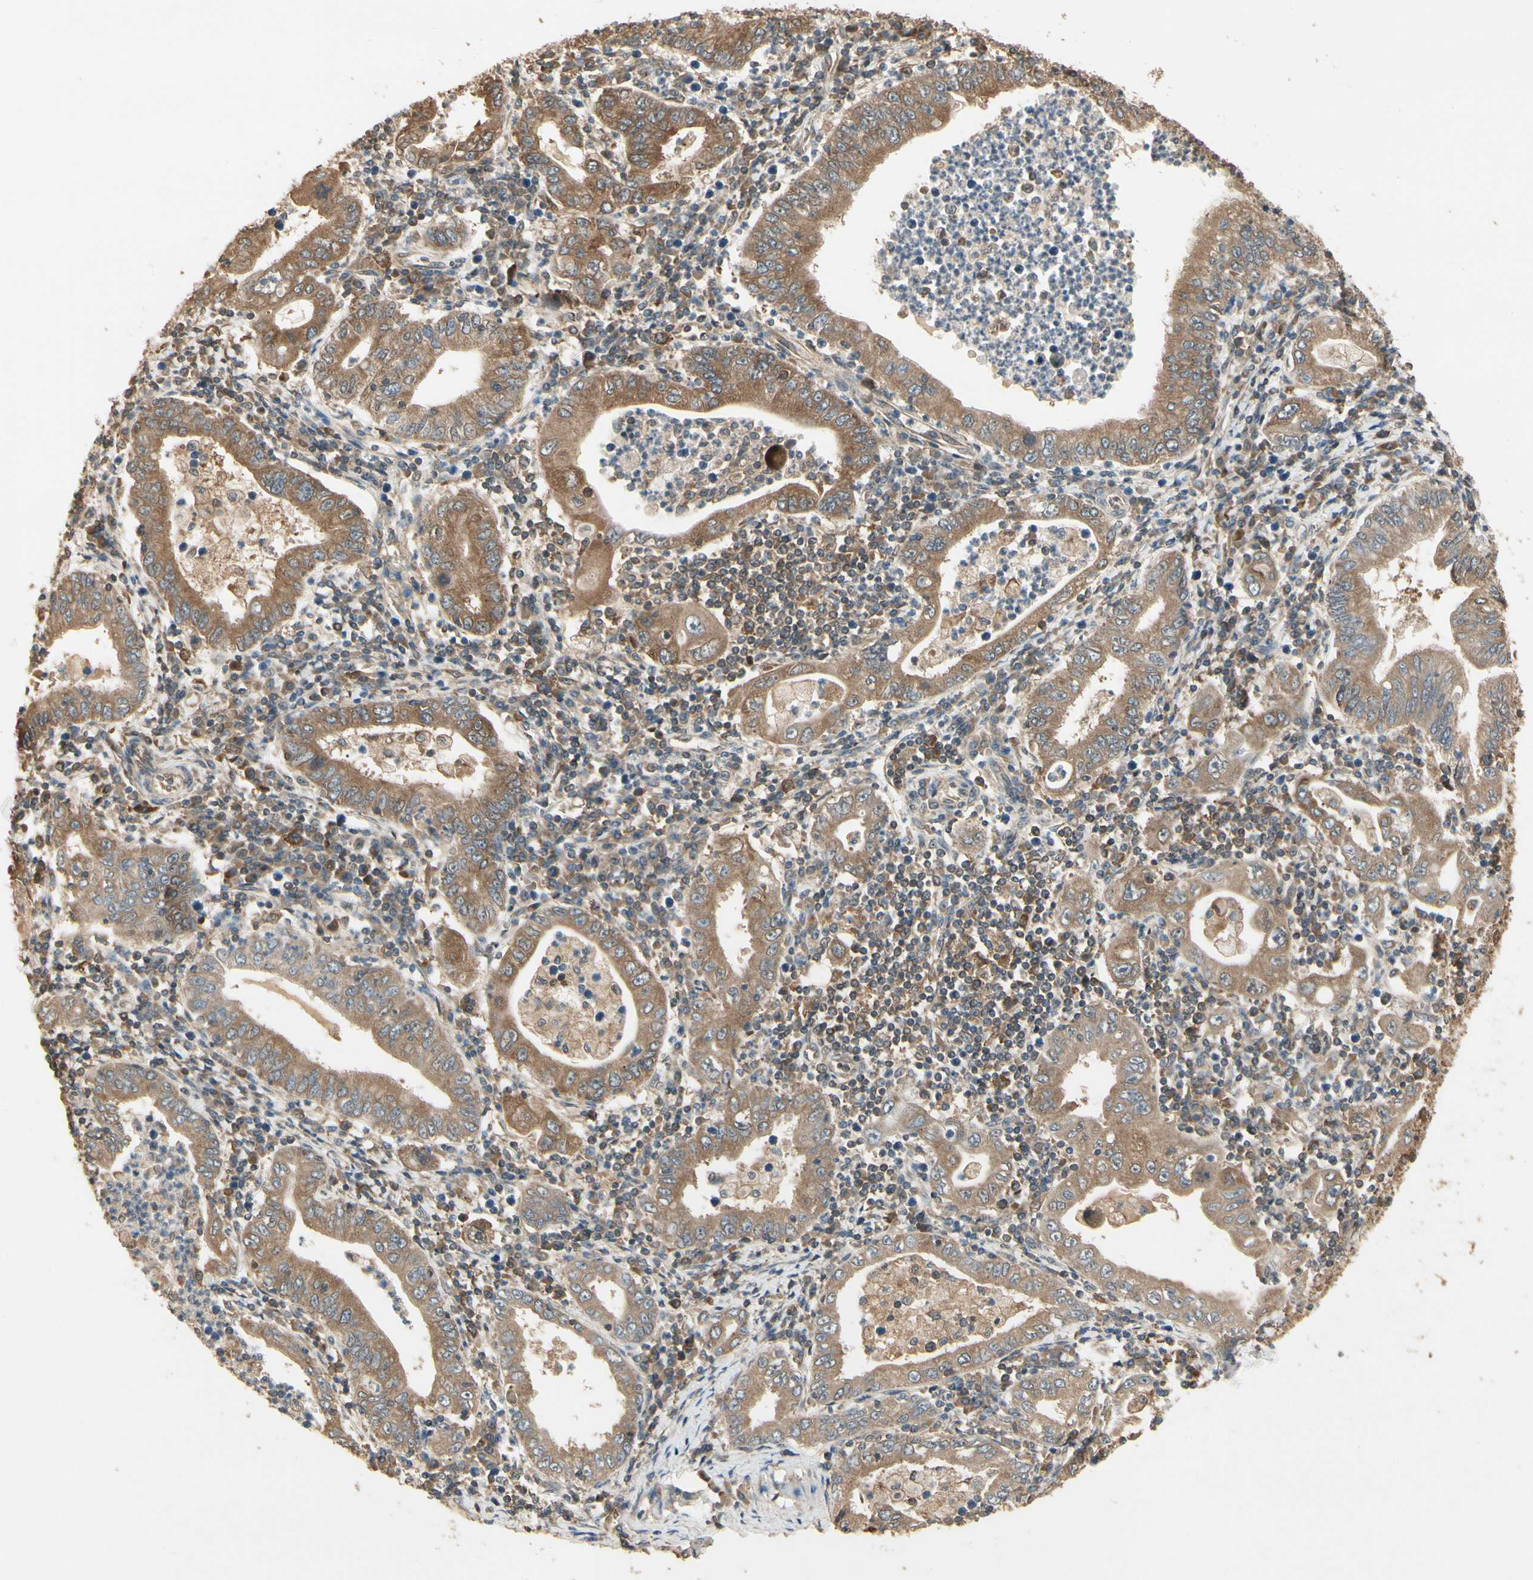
{"staining": {"intensity": "moderate", "quantity": ">75%", "location": "cytoplasmic/membranous"}, "tissue": "stomach cancer", "cell_type": "Tumor cells", "image_type": "cancer", "snomed": [{"axis": "morphology", "description": "Normal tissue, NOS"}, {"axis": "morphology", "description": "Adenocarcinoma, NOS"}, {"axis": "topography", "description": "Esophagus"}, {"axis": "topography", "description": "Stomach, upper"}, {"axis": "topography", "description": "Peripheral nerve tissue"}], "caption": "Brown immunohistochemical staining in stomach cancer (adenocarcinoma) reveals moderate cytoplasmic/membranous expression in approximately >75% of tumor cells.", "gene": "CCT7", "patient": {"sex": "male", "age": 62}}